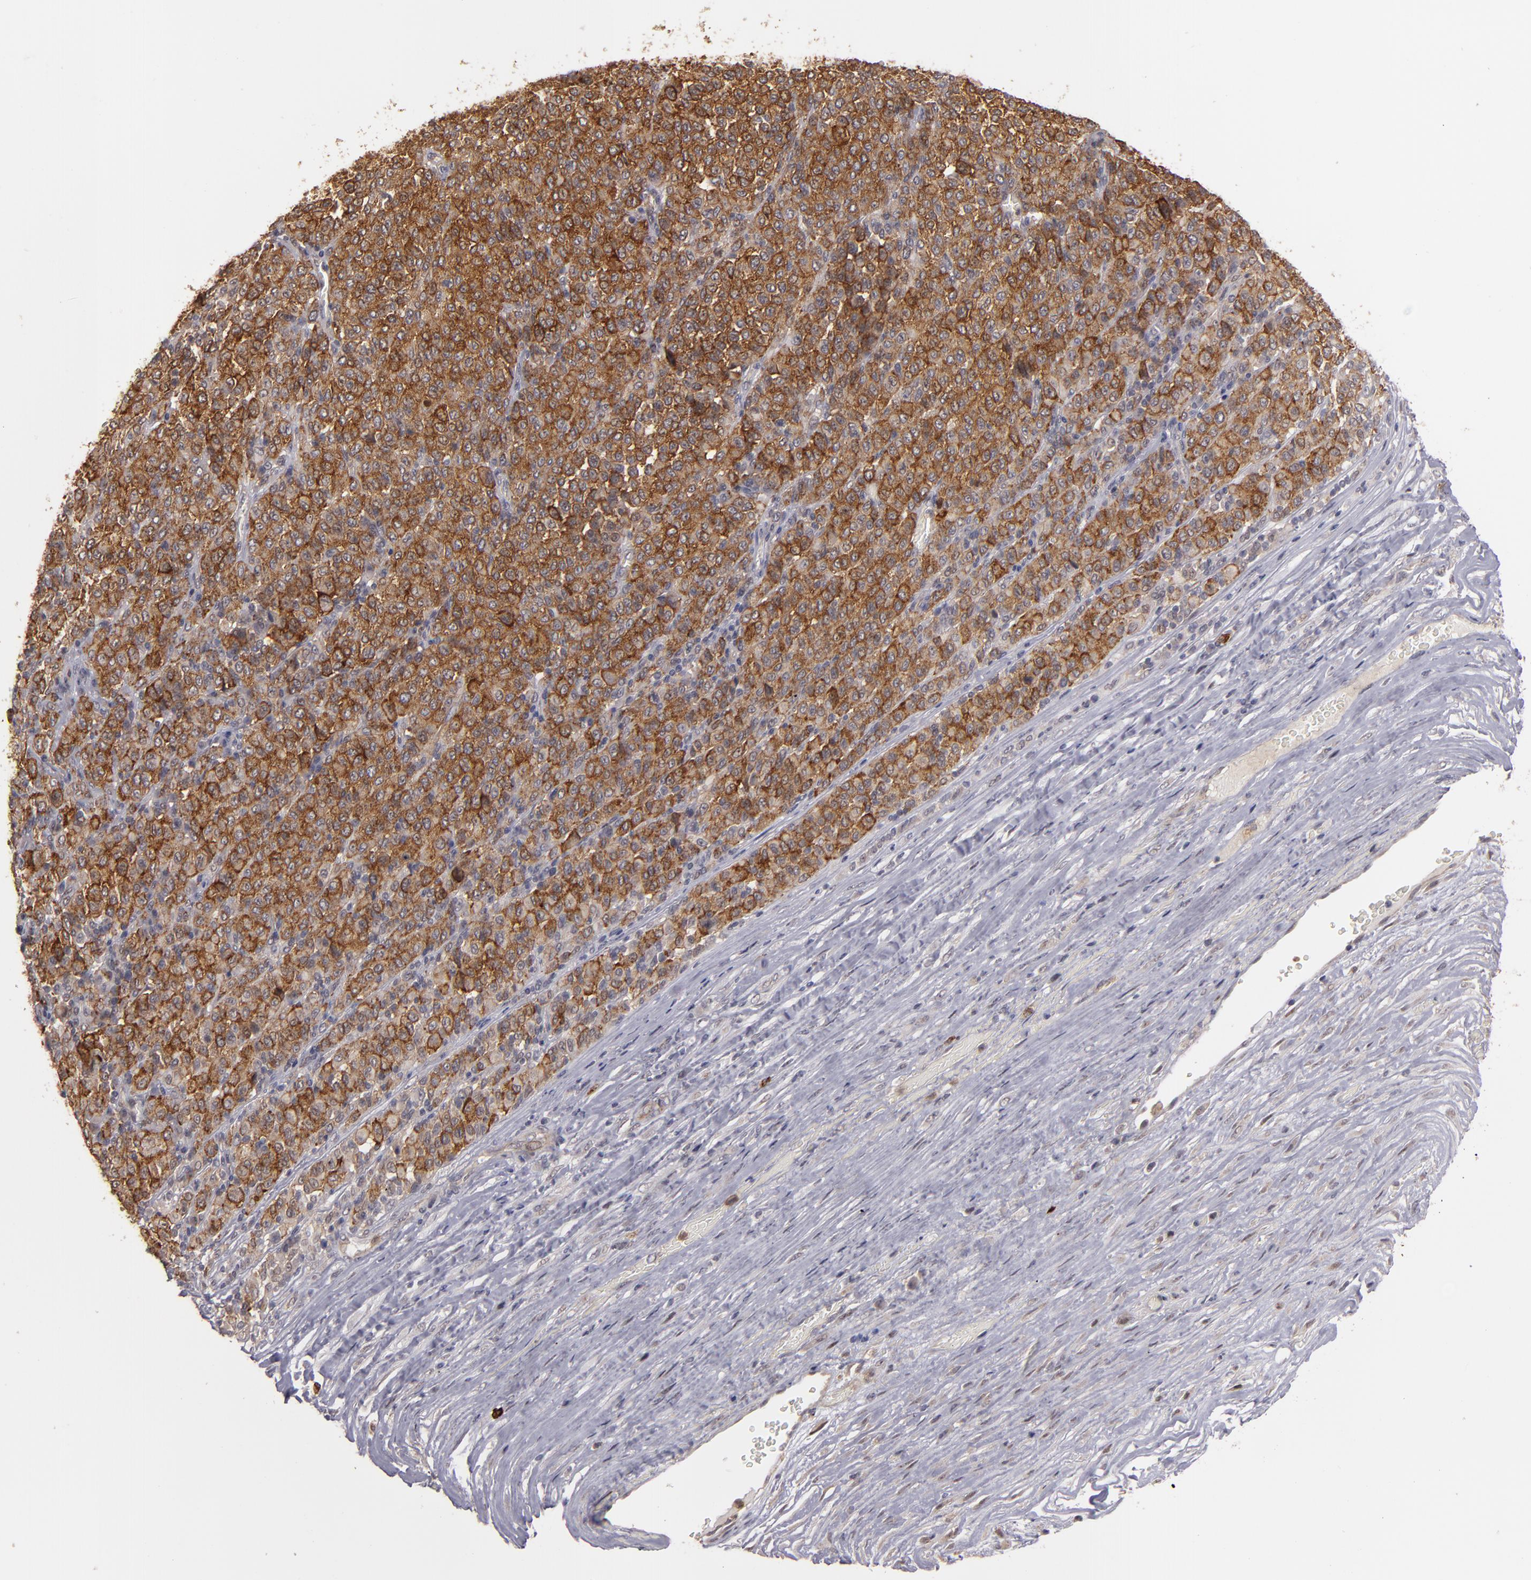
{"staining": {"intensity": "moderate", "quantity": ">75%", "location": "cytoplasmic/membranous"}, "tissue": "melanoma", "cell_type": "Tumor cells", "image_type": "cancer", "snomed": [{"axis": "morphology", "description": "Malignant melanoma, Metastatic site"}, {"axis": "topography", "description": "Pancreas"}], "caption": "Immunohistochemistry (DAB (3,3'-diaminobenzidine)) staining of melanoma displays moderate cytoplasmic/membranous protein staining in about >75% of tumor cells. (DAB (3,3'-diaminobenzidine) = brown stain, brightfield microscopy at high magnification).", "gene": "STX3", "patient": {"sex": "female", "age": 30}}